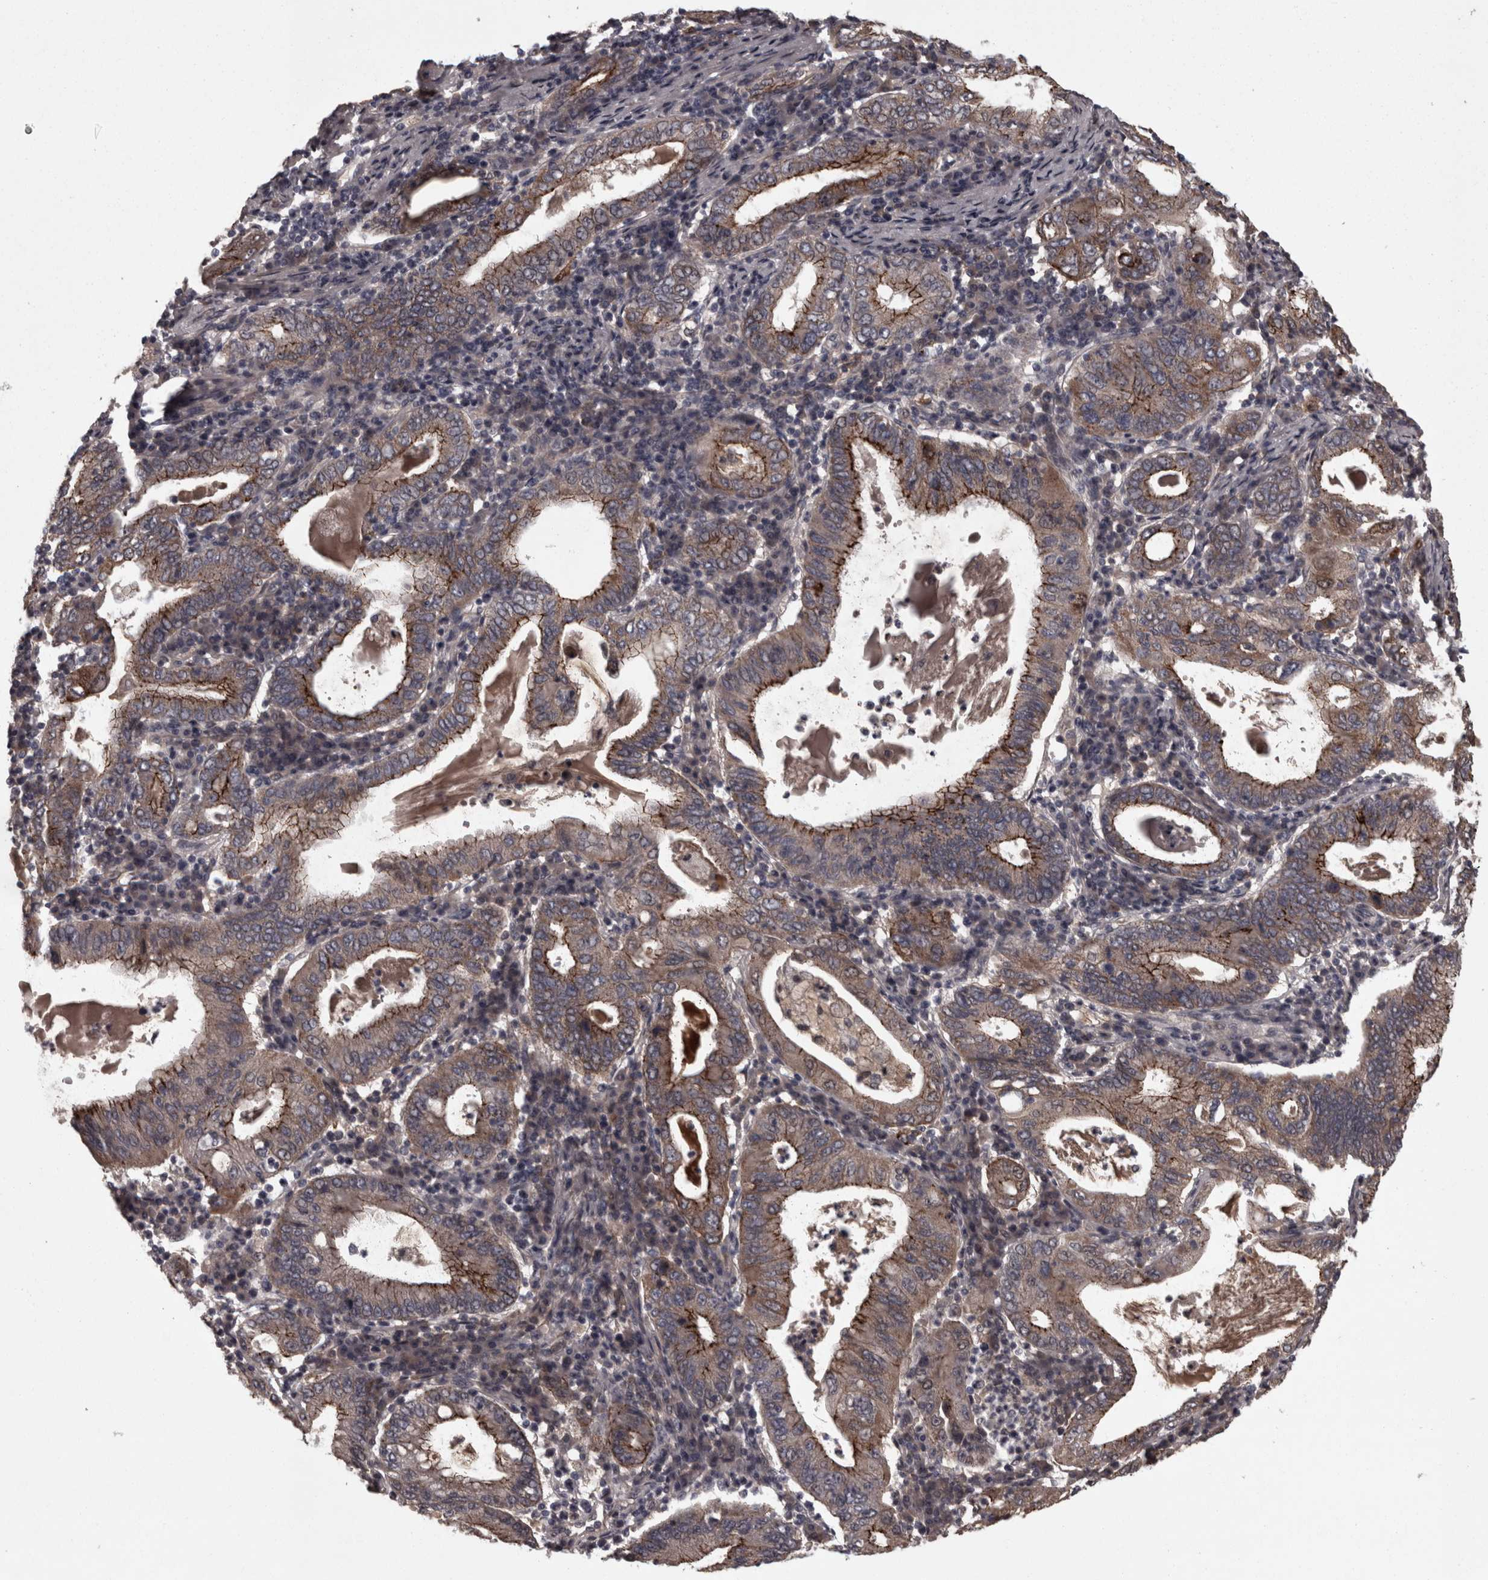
{"staining": {"intensity": "moderate", "quantity": "25%-75%", "location": "cytoplasmic/membranous"}, "tissue": "stomach cancer", "cell_type": "Tumor cells", "image_type": "cancer", "snomed": [{"axis": "morphology", "description": "Normal tissue, NOS"}, {"axis": "morphology", "description": "Adenocarcinoma, NOS"}, {"axis": "topography", "description": "Esophagus"}, {"axis": "topography", "description": "Stomach, upper"}, {"axis": "topography", "description": "Peripheral nerve tissue"}], "caption": "IHC staining of stomach cancer (adenocarcinoma), which displays medium levels of moderate cytoplasmic/membranous expression in about 25%-75% of tumor cells indicating moderate cytoplasmic/membranous protein positivity. The staining was performed using DAB (brown) for protein detection and nuclei were counterstained in hematoxylin (blue).", "gene": "PCDH17", "patient": {"sex": "male", "age": 62}}